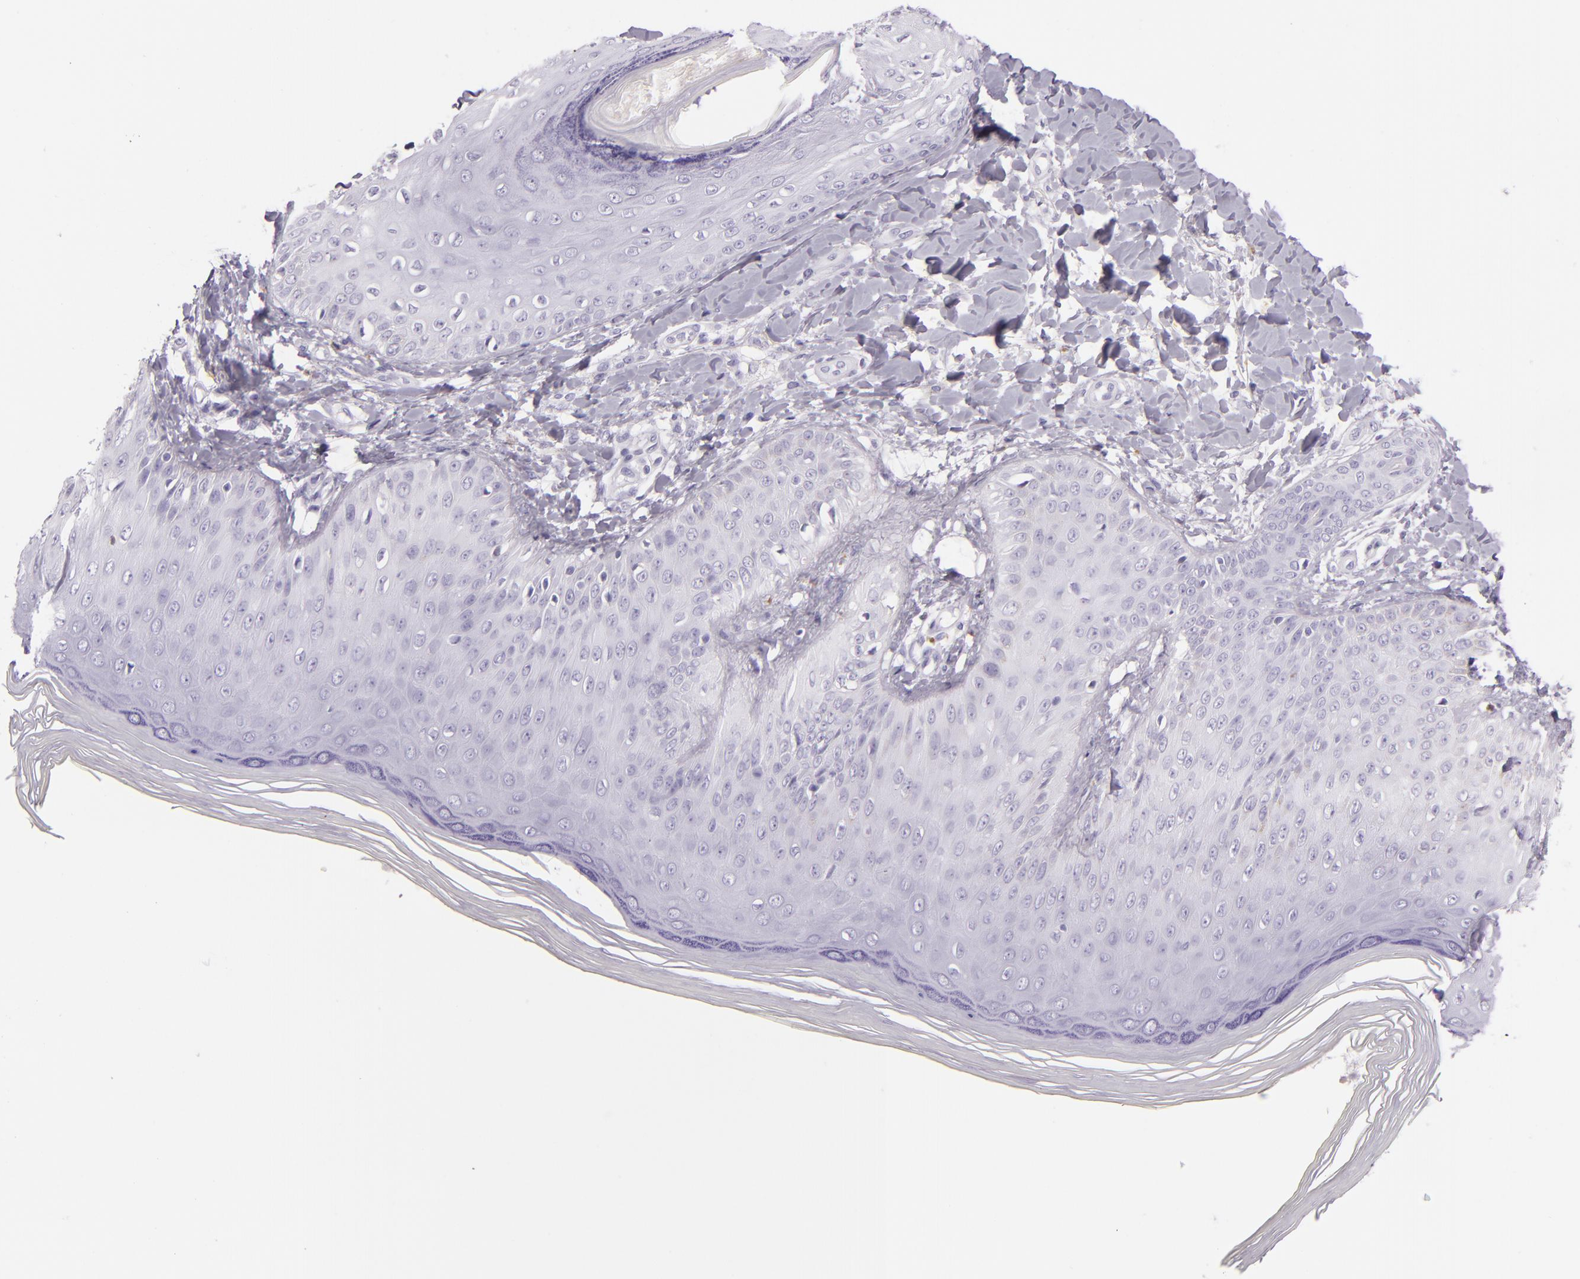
{"staining": {"intensity": "weak", "quantity": "<25%", "location": "cytoplasmic/membranous"}, "tissue": "skin", "cell_type": "Epidermal cells", "image_type": "normal", "snomed": [{"axis": "morphology", "description": "Normal tissue, NOS"}, {"axis": "morphology", "description": "Inflammation, NOS"}, {"axis": "topography", "description": "Soft tissue"}, {"axis": "topography", "description": "Anal"}], "caption": "Benign skin was stained to show a protein in brown. There is no significant positivity in epidermal cells.", "gene": "CEACAM1", "patient": {"sex": "female", "age": 15}}